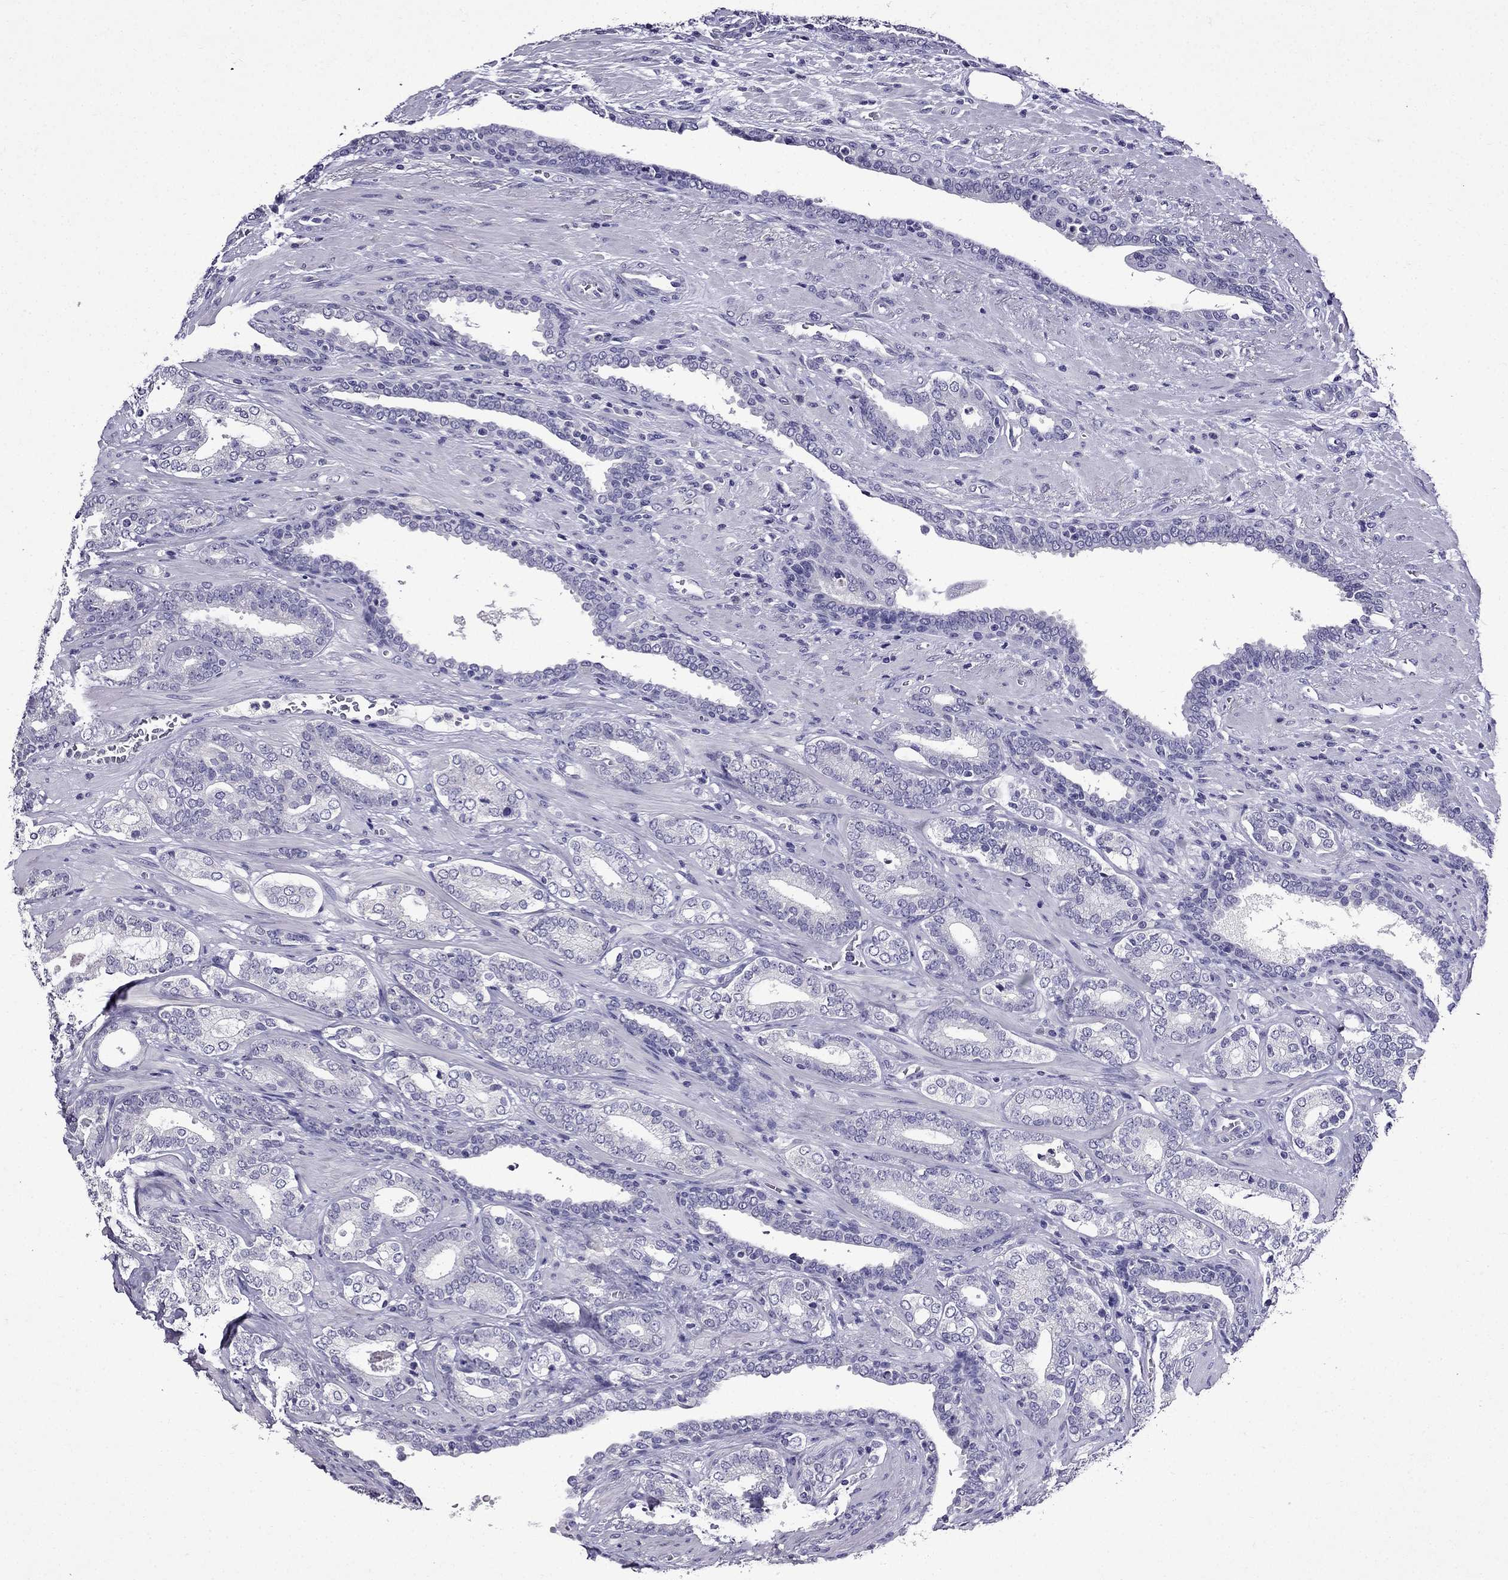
{"staining": {"intensity": "negative", "quantity": "none", "location": "none"}, "tissue": "prostate cancer", "cell_type": "Tumor cells", "image_type": "cancer", "snomed": [{"axis": "morphology", "description": "Adenocarcinoma, Low grade"}, {"axis": "topography", "description": "Prostate"}], "caption": "Human adenocarcinoma (low-grade) (prostate) stained for a protein using immunohistochemistry reveals no positivity in tumor cells.", "gene": "DNAH17", "patient": {"sex": "male", "age": 61}}